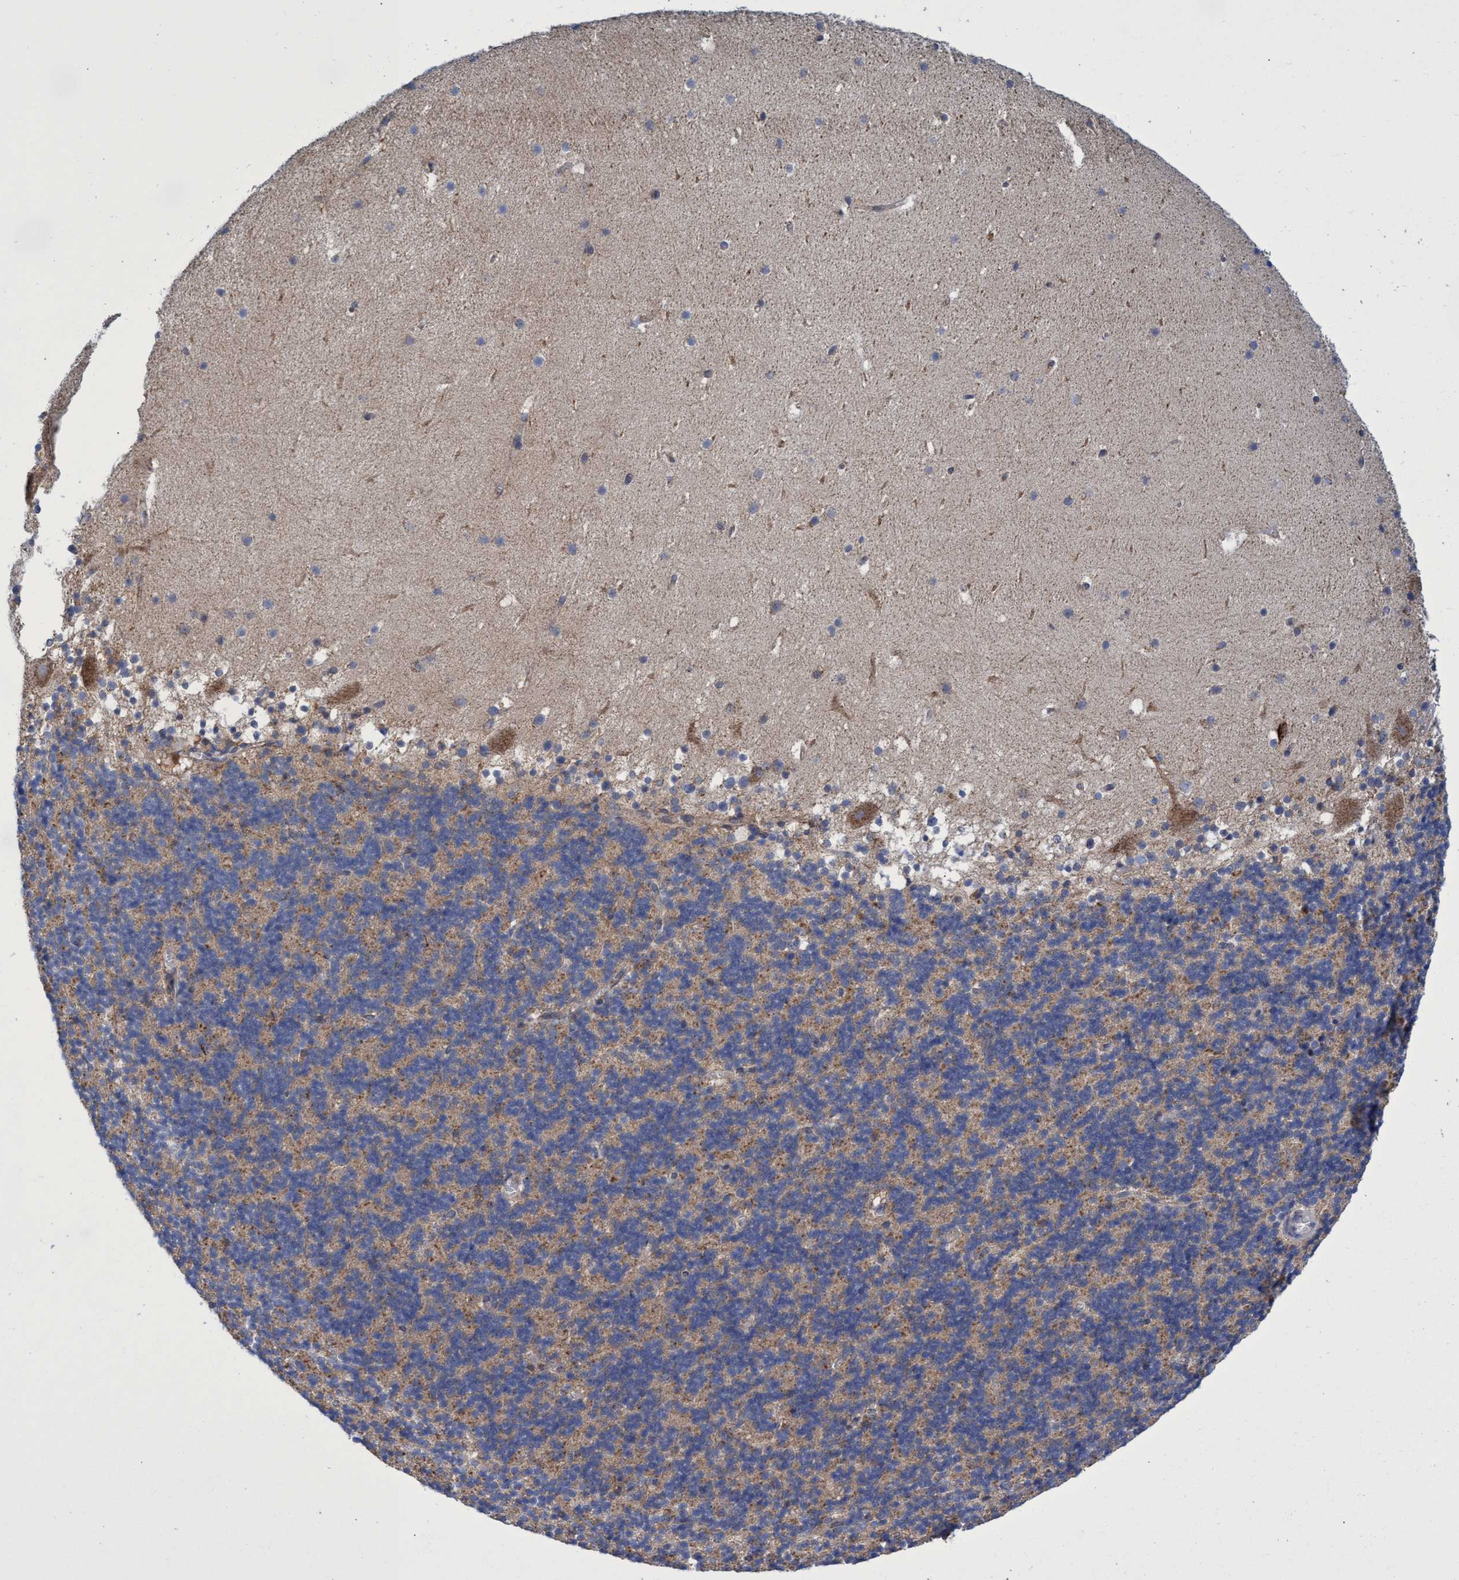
{"staining": {"intensity": "moderate", "quantity": ">75%", "location": "cytoplasmic/membranous"}, "tissue": "cerebellum", "cell_type": "Cells in granular layer", "image_type": "normal", "snomed": [{"axis": "morphology", "description": "Normal tissue, NOS"}, {"axis": "topography", "description": "Cerebellum"}], "caption": "Human cerebellum stained for a protein (brown) reveals moderate cytoplasmic/membranous positive positivity in about >75% of cells in granular layer.", "gene": "CRYZ", "patient": {"sex": "male", "age": 45}}